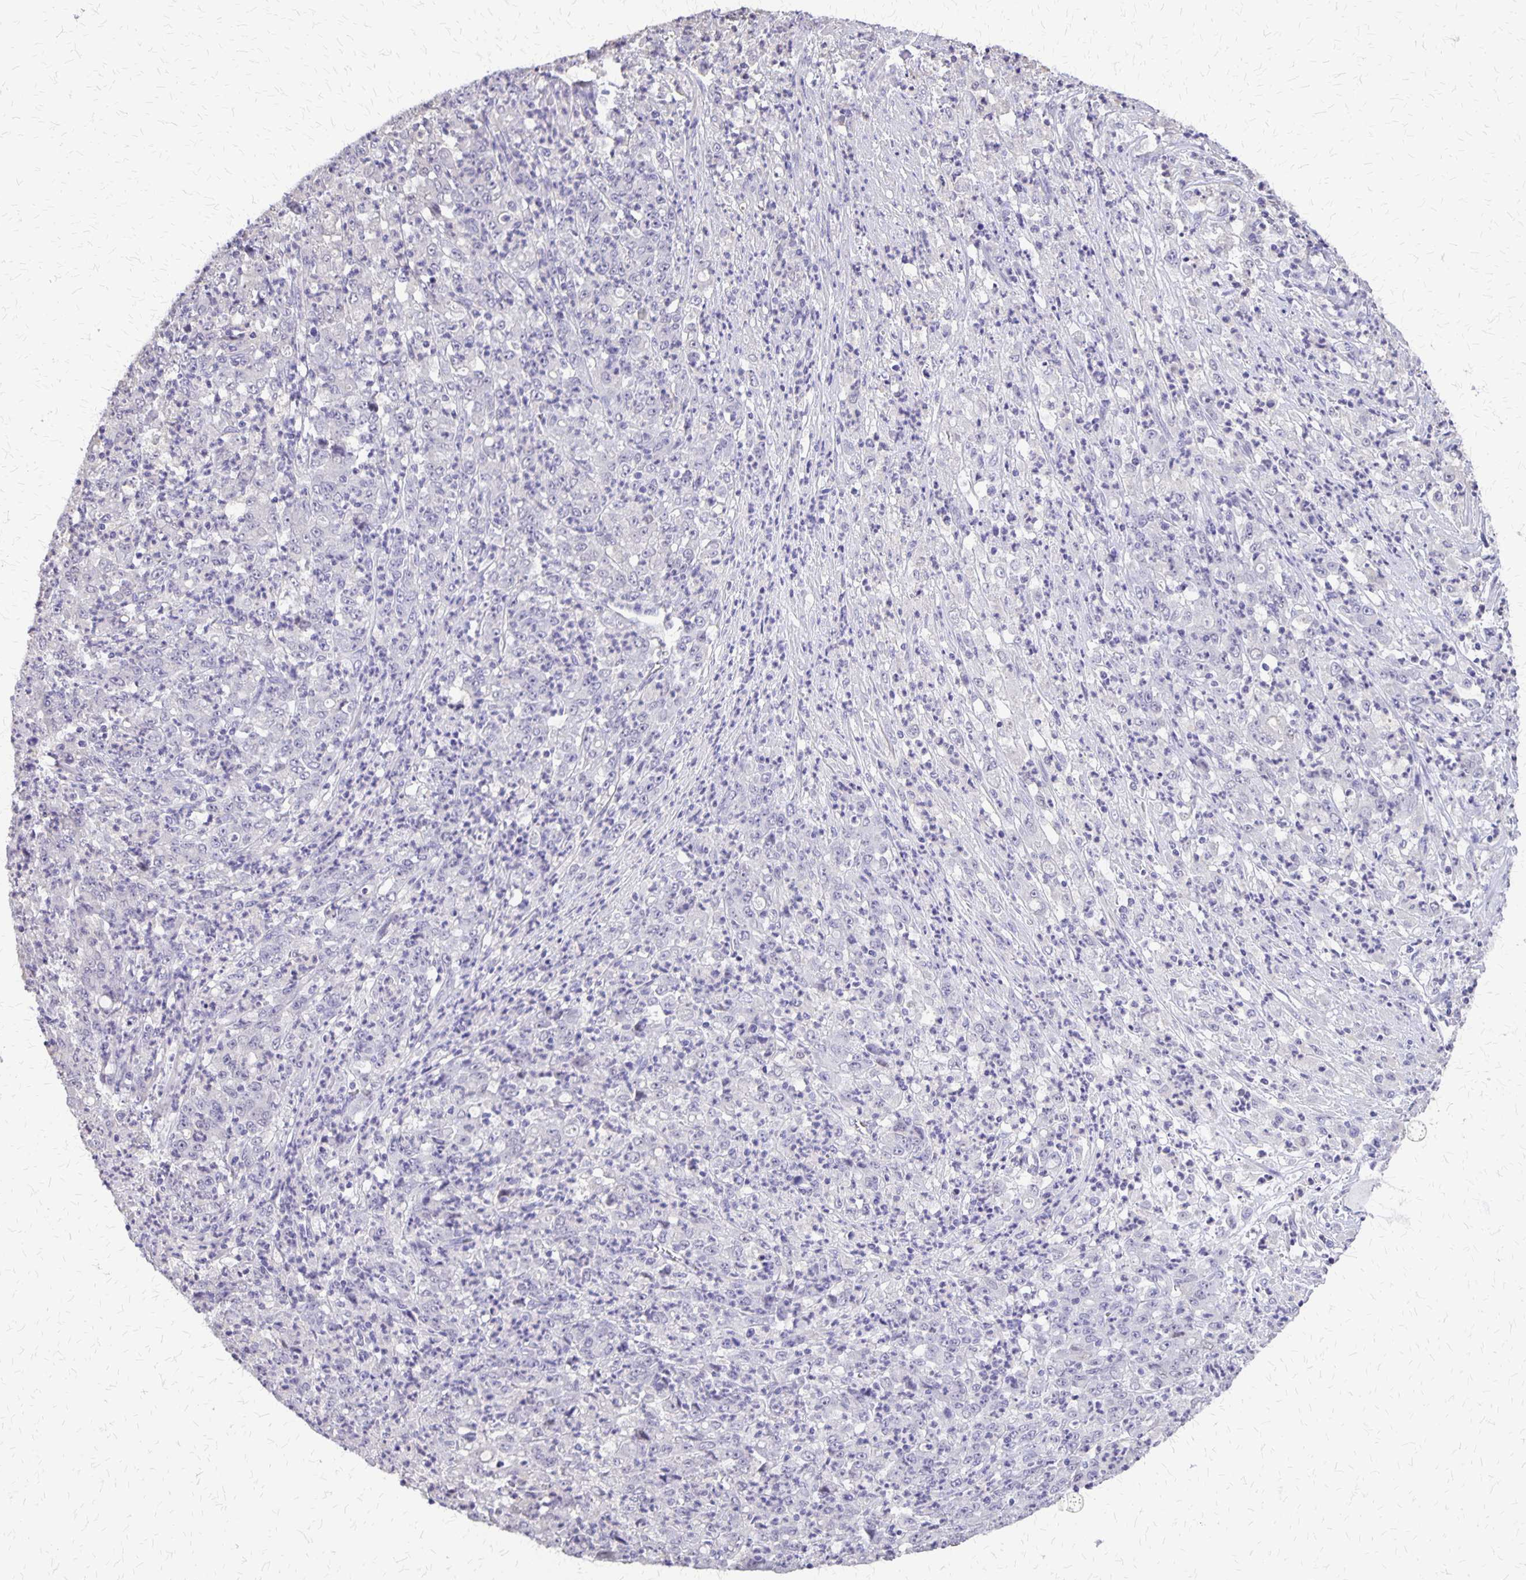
{"staining": {"intensity": "negative", "quantity": "none", "location": "none"}, "tissue": "stomach cancer", "cell_type": "Tumor cells", "image_type": "cancer", "snomed": [{"axis": "morphology", "description": "Adenocarcinoma, NOS"}, {"axis": "topography", "description": "Stomach, lower"}], "caption": "Immunohistochemistry photomicrograph of stomach cancer stained for a protein (brown), which shows no positivity in tumor cells. The staining was performed using DAB to visualize the protein expression in brown, while the nuclei were stained in blue with hematoxylin (Magnification: 20x).", "gene": "SI", "patient": {"sex": "female", "age": 71}}